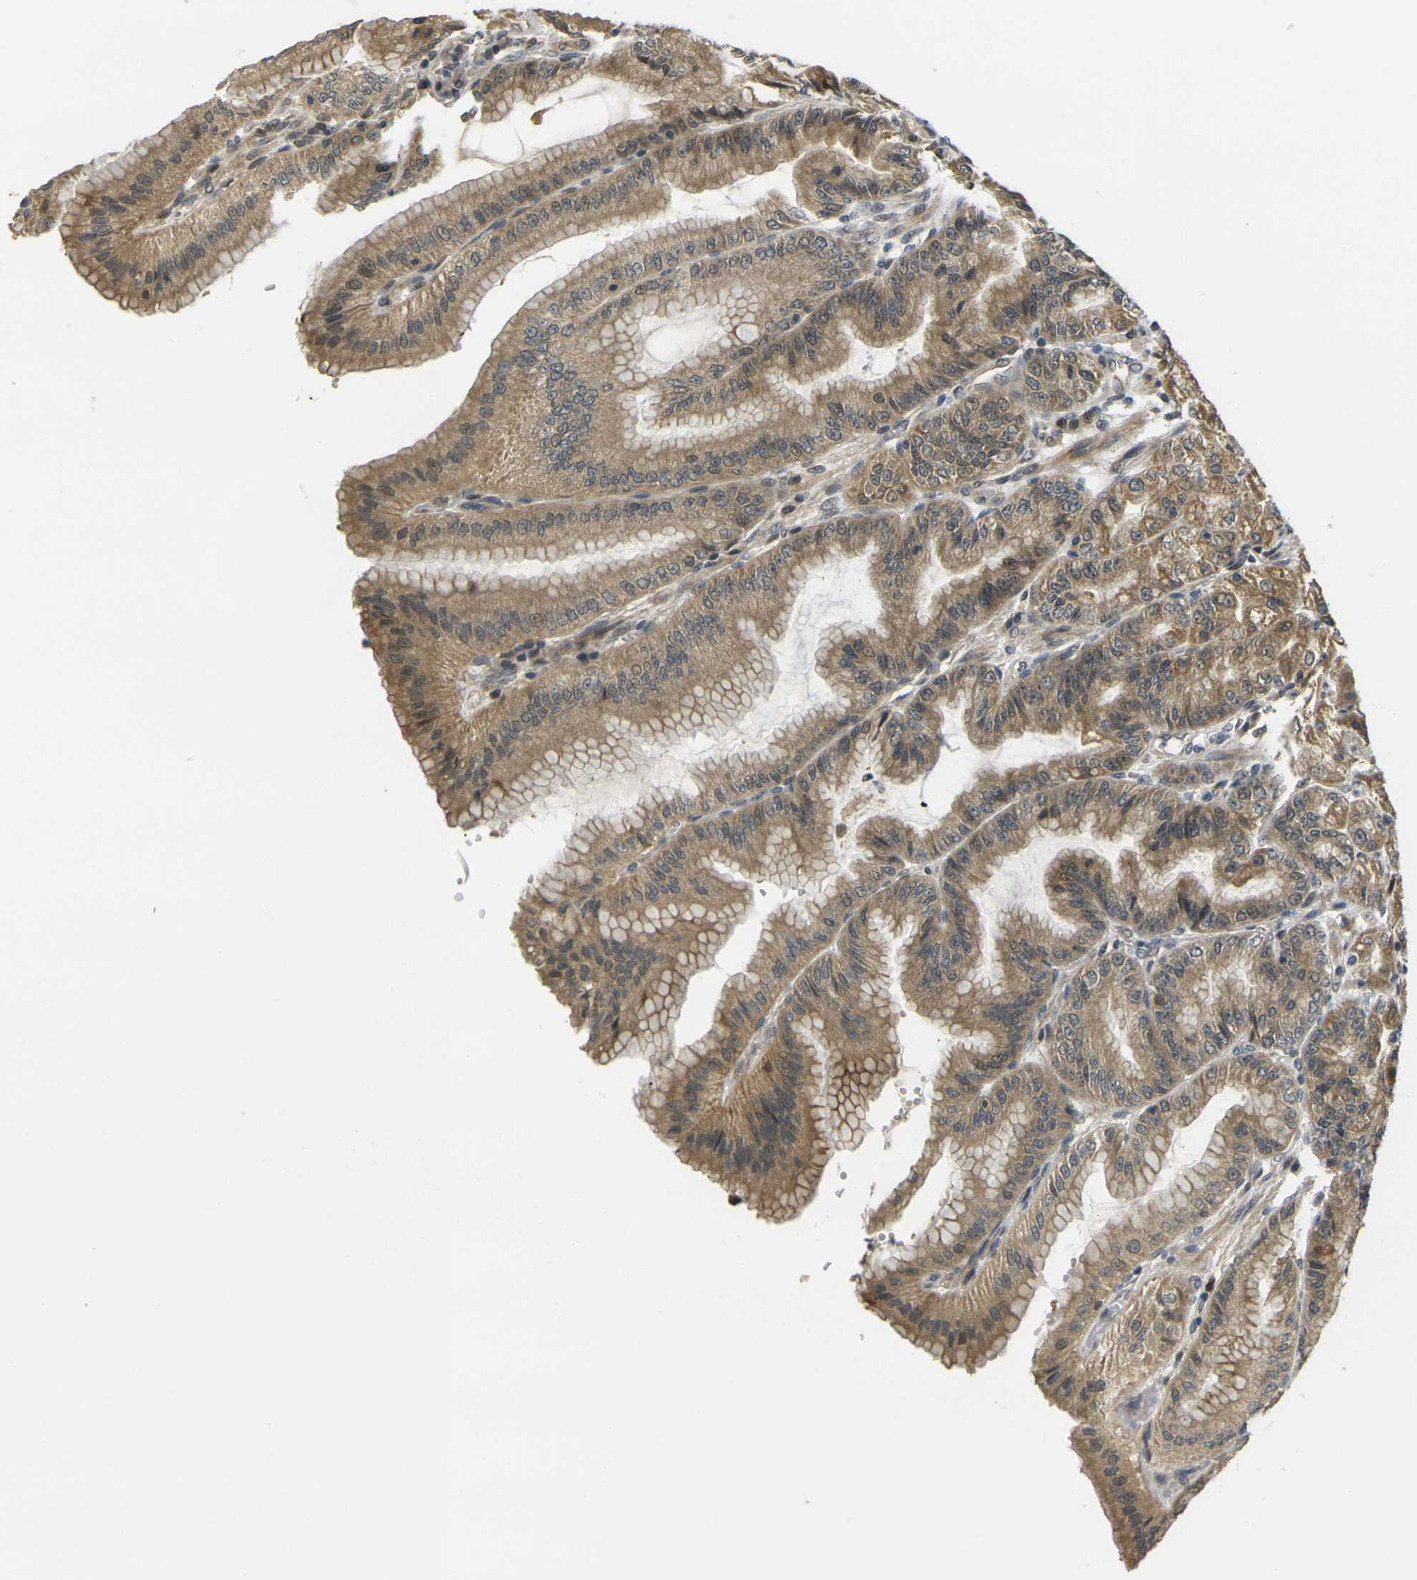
{"staining": {"intensity": "strong", "quantity": ">75%", "location": "cytoplasmic/membranous,nuclear"}, "tissue": "stomach", "cell_type": "Glandular cells", "image_type": "normal", "snomed": [{"axis": "morphology", "description": "Normal tissue, NOS"}, {"axis": "topography", "description": "Stomach, lower"}], "caption": "Immunohistochemical staining of normal human stomach demonstrates >75% levels of strong cytoplasmic/membranous,nuclear protein positivity in approximately >75% of glandular cells.", "gene": "KLHL8", "patient": {"sex": "male", "age": 71}}